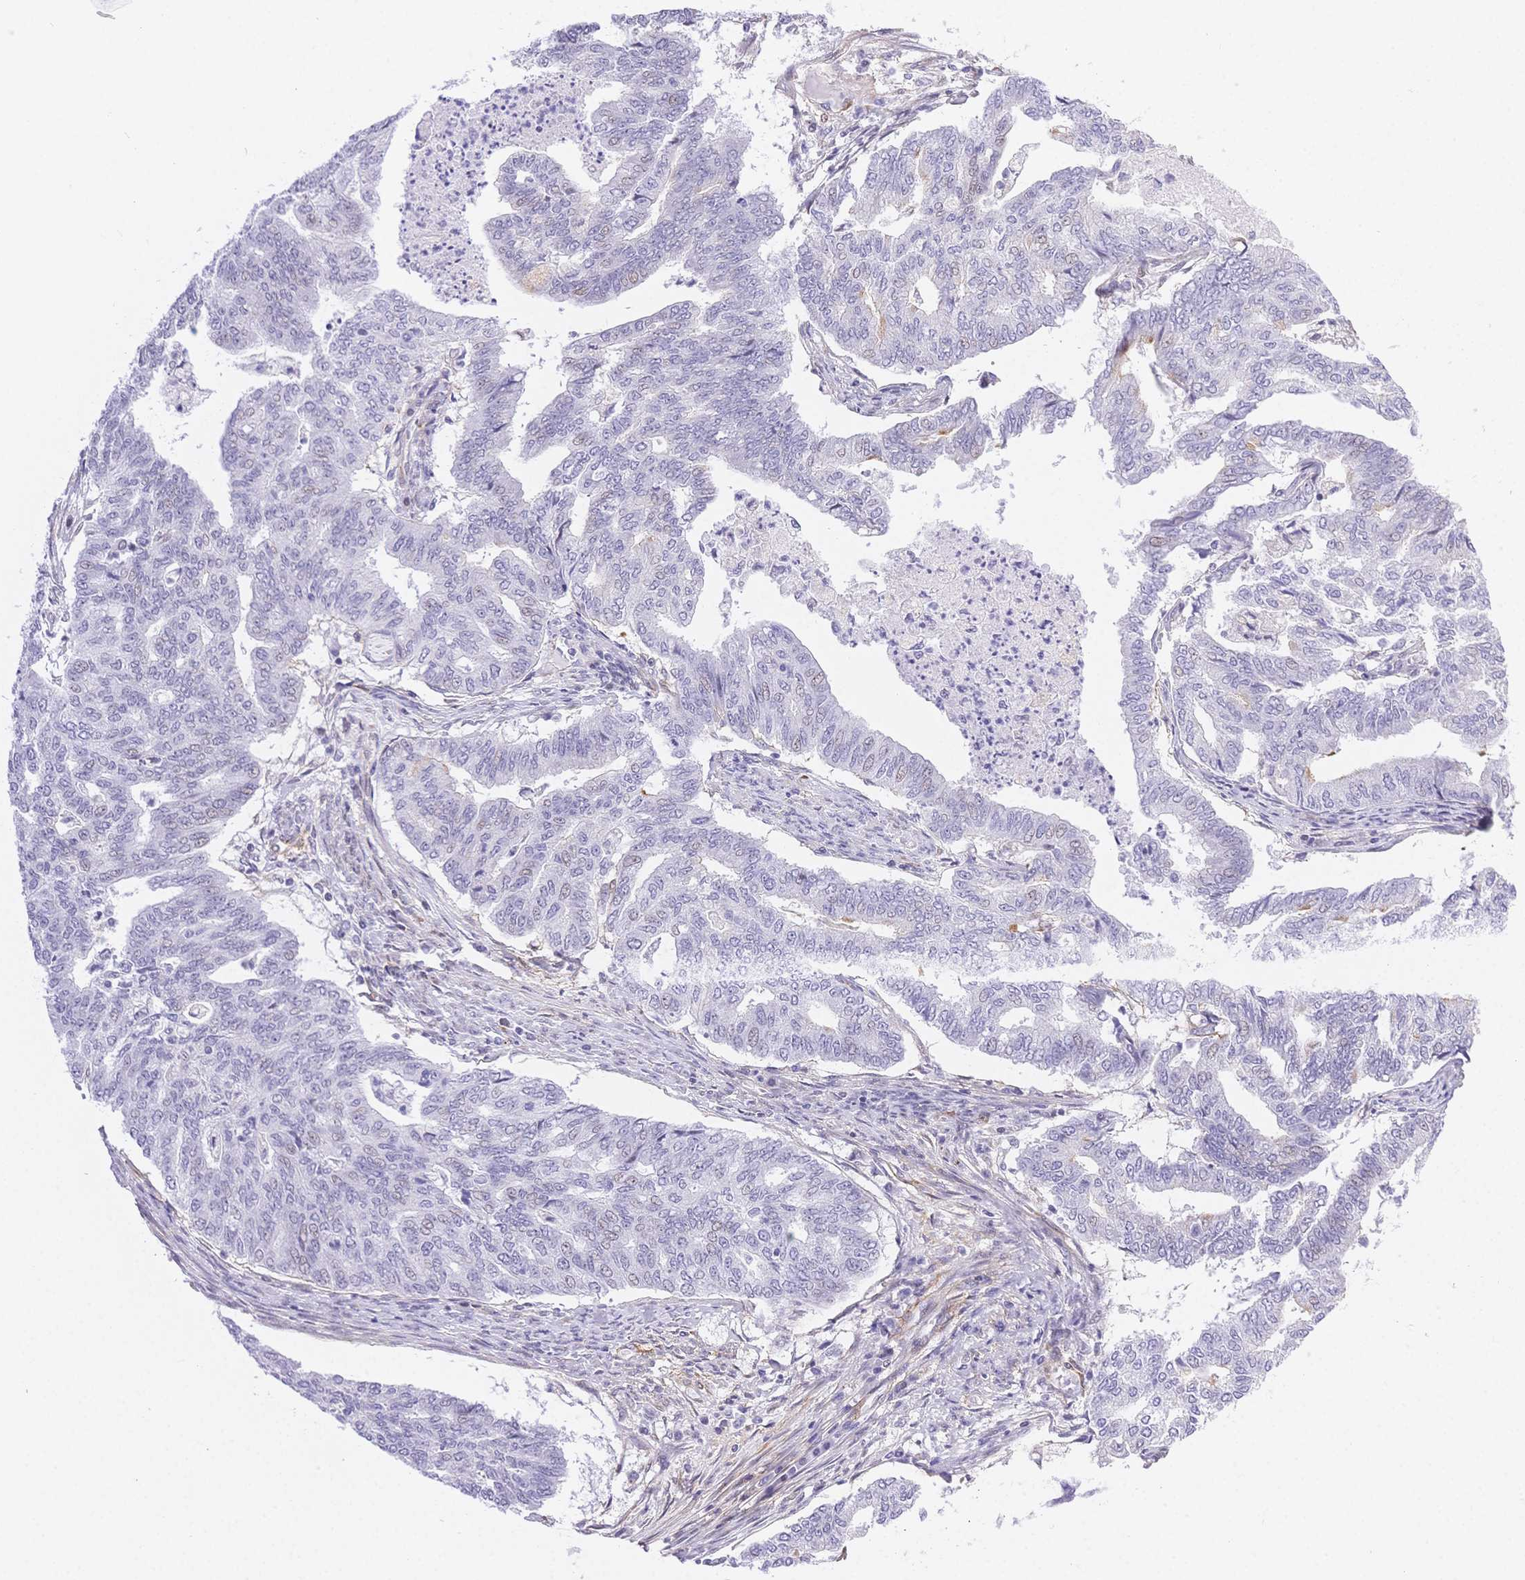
{"staining": {"intensity": "negative", "quantity": "none", "location": "none"}, "tissue": "endometrial cancer", "cell_type": "Tumor cells", "image_type": "cancer", "snomed": [{"axis": "morphology", "description": "Adenocarcinoma, NOS"}, {"axis": "topography", "description": "Endometrium"}], "caption": "The photomicrograph exhibits no significant expression in tumor cells of endometrial adenocarcinoma.", "gene": "PDZD2", "patient": {"sex": "female", "age": 79}}